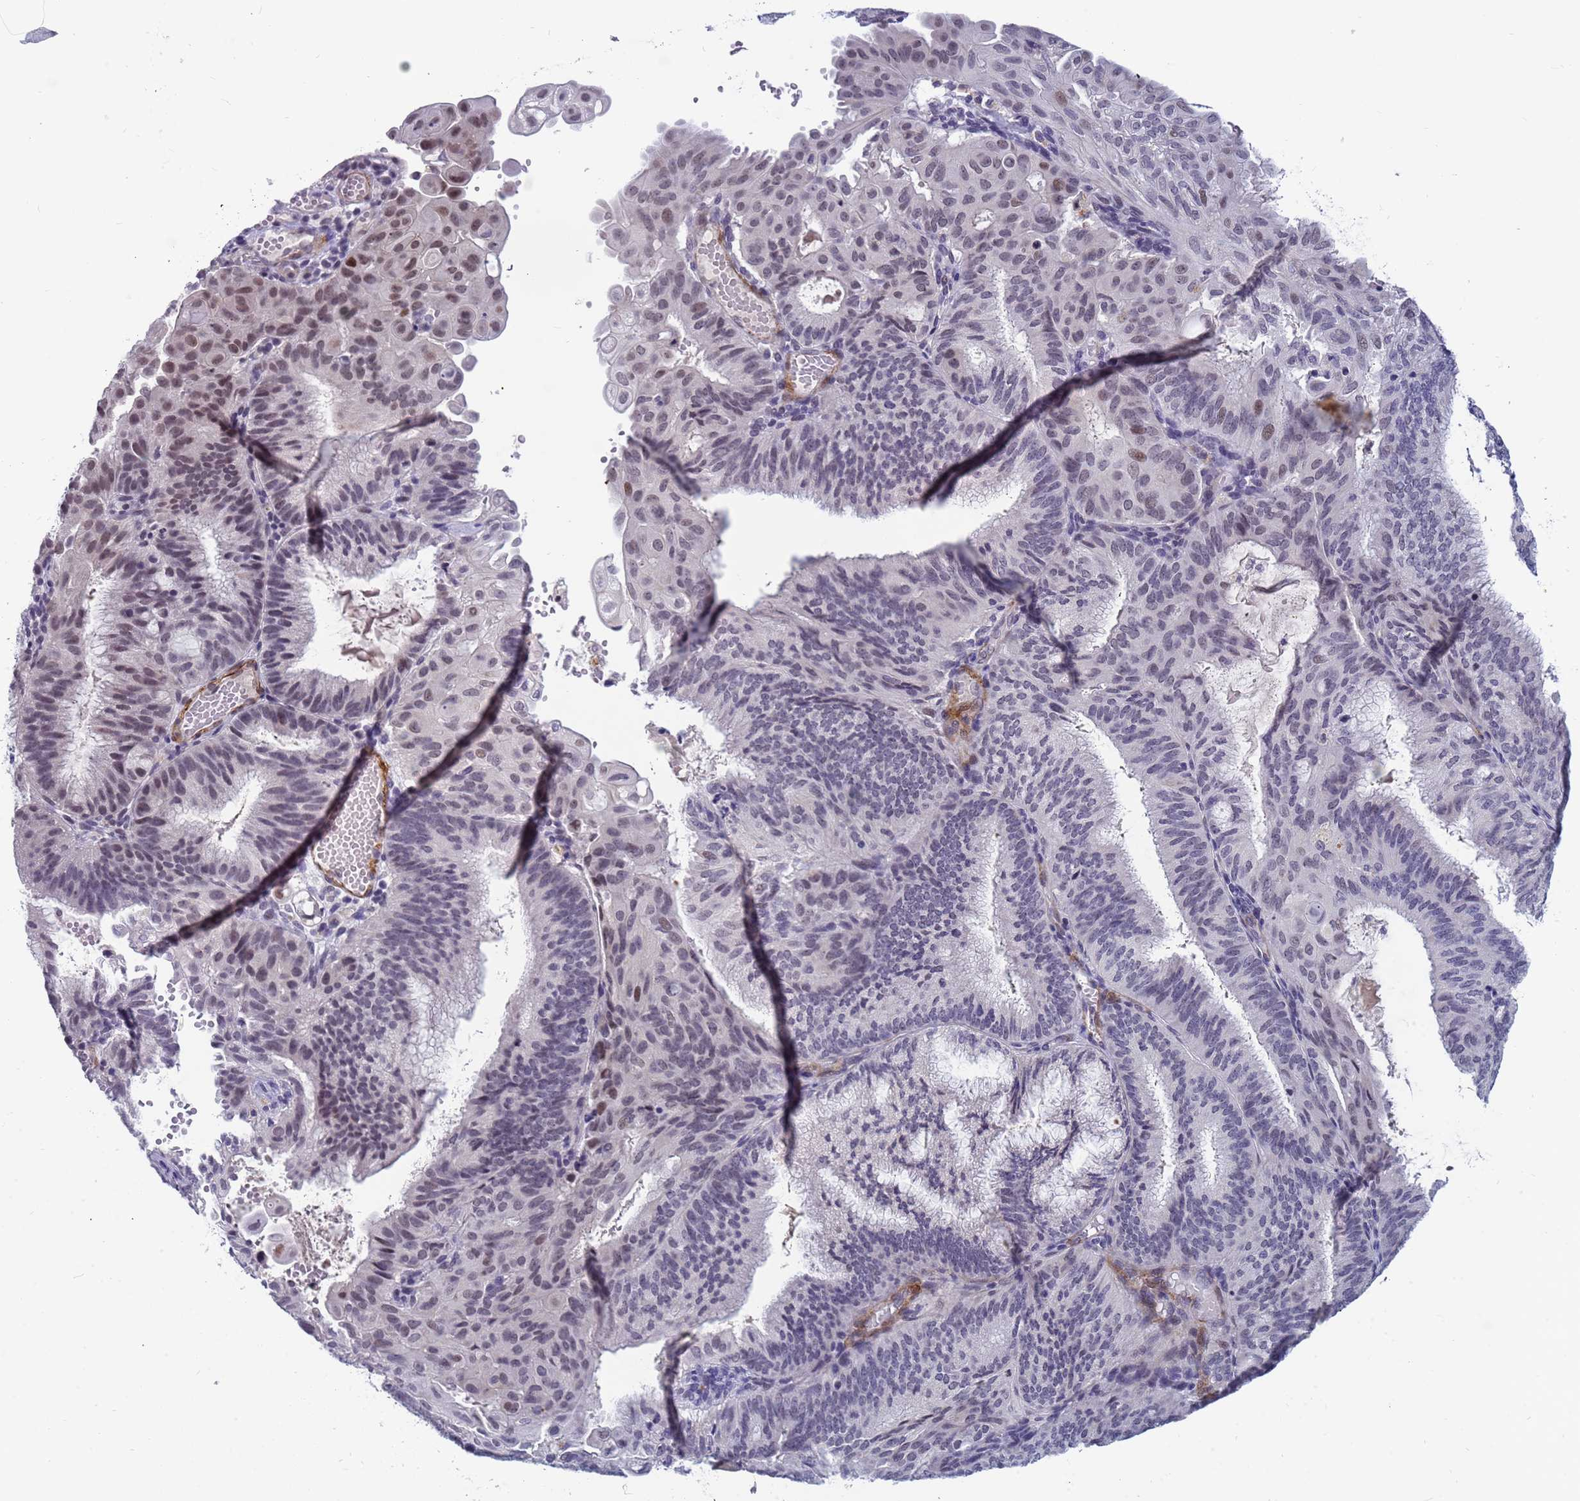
{"staining": {"intensity": "moderate", "quantity": "<25%", "location": "nuclear"}, "tissue": "endometrial cancer", "cell_type": "Tumor cells", "image_type": "cancer", "snomed": [{"axis": "morphology", "description": "Adenocarcinoma, NOS"}, {"axis": "topography", "description": "Endometrium"}], "caption": "An immunohistochemistry histopathology image of tumor tissue is shown. Protein staining in brown labels moderate nuclear positivity in adenocarcinoma (endometrial) within tumor cells.", "gene": "CXorf65", "patient": {"sex": "female", "age": 49}}